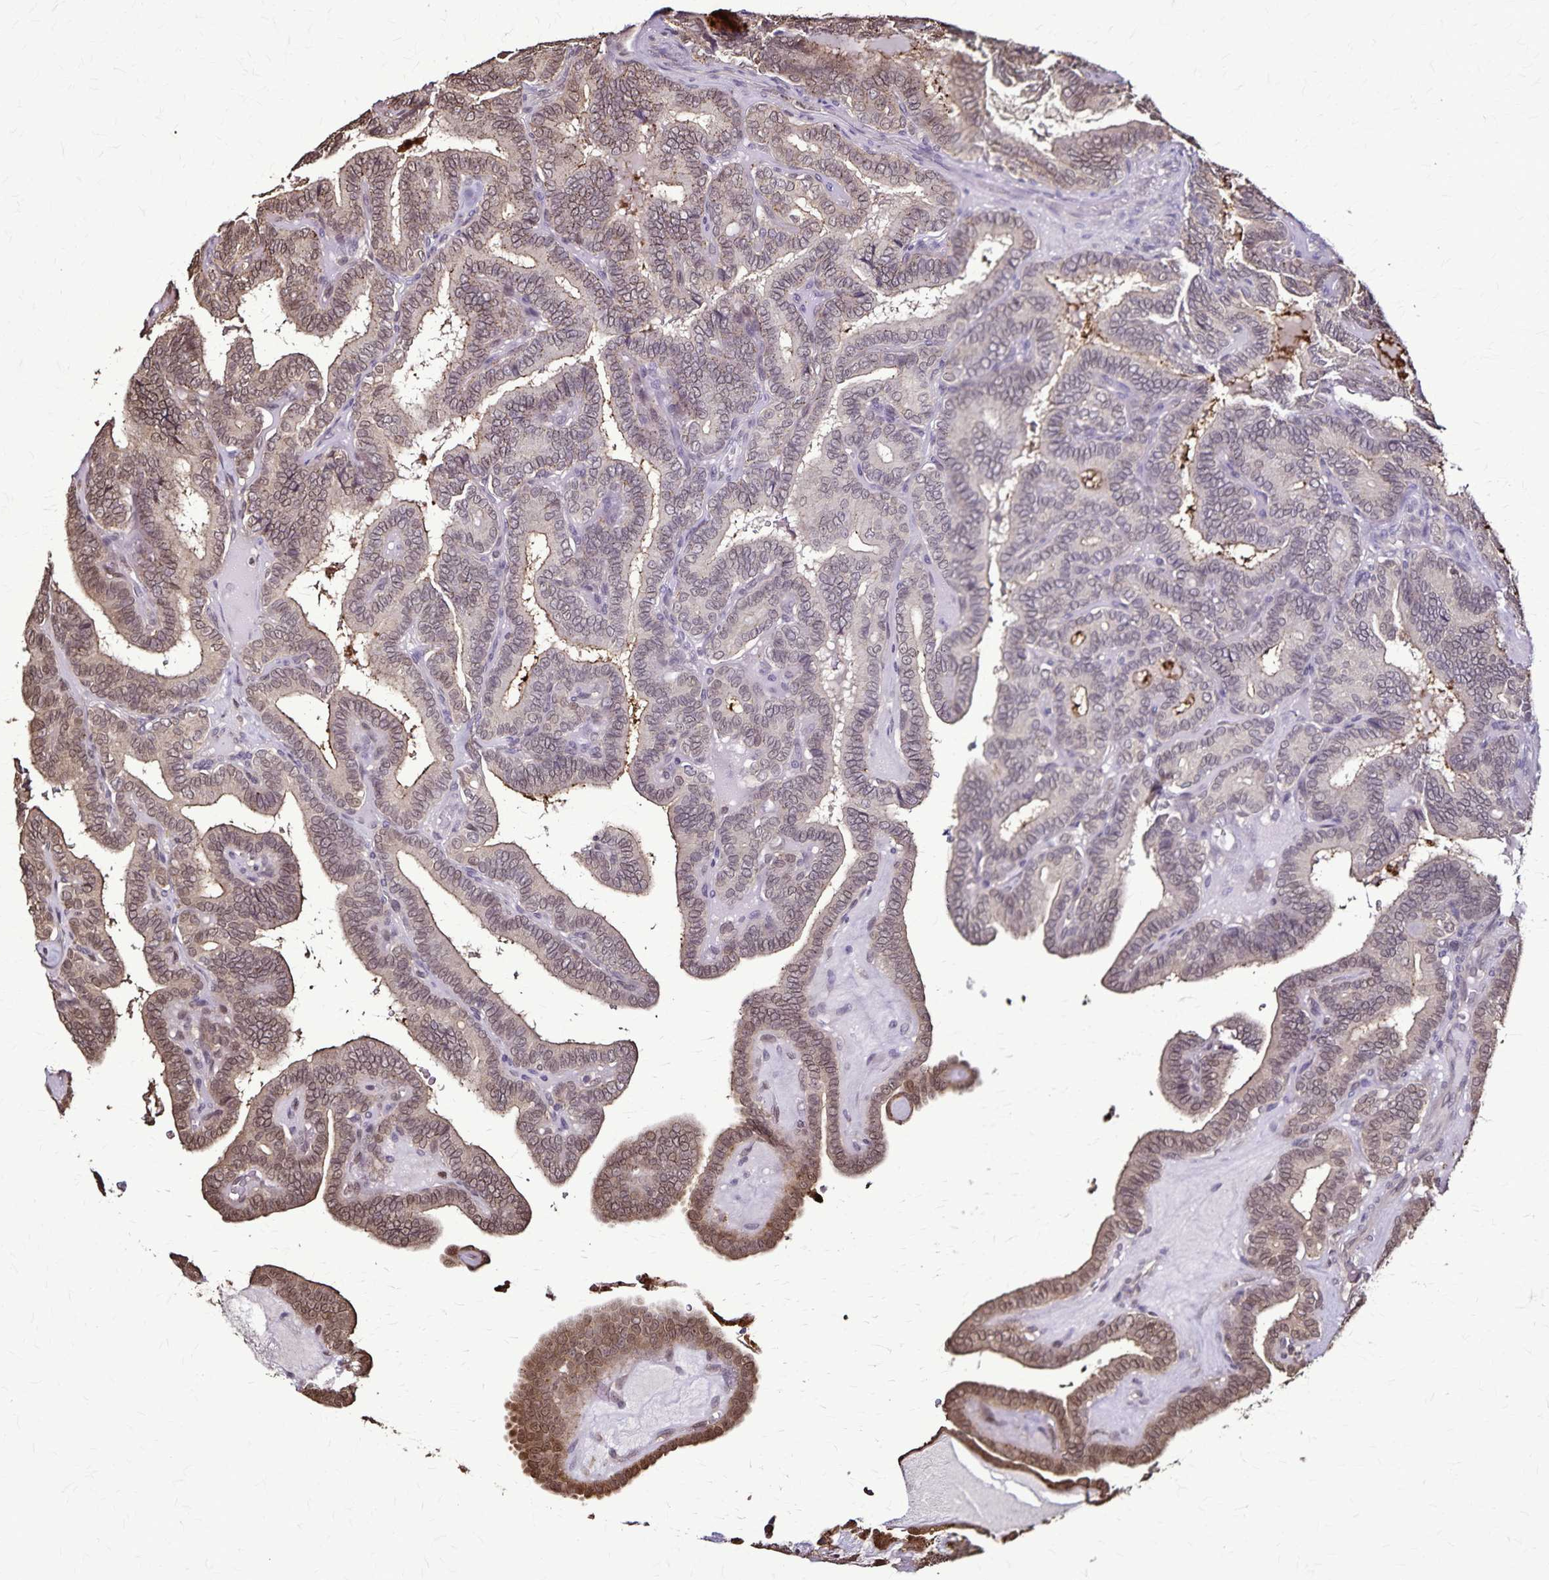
{"staining": {"intensity": "moderate", "quantity": "25%-75%", "location": "cytoplasmic/membranous,nuclear"}, "tissue": "thyroid cancer", "cell_type": "Tumor cells", "image_type": "cancer", "snomed": [{"axis": "morphology", "description": "Papillary adenocarcinoma, NOS"}, {"axis": "topography", "description": "Thyroid gland"}], "caption": "This micrograph reveals immunohistochemistry (IHC) staining of human thyroid cancer, with medium moderate cytoplasmic/membranous and nuclear positivity in about 25%-75% of tumor cells.", "gene": "CHMP1B", "patient": {"sex": "female", "age": 21}}